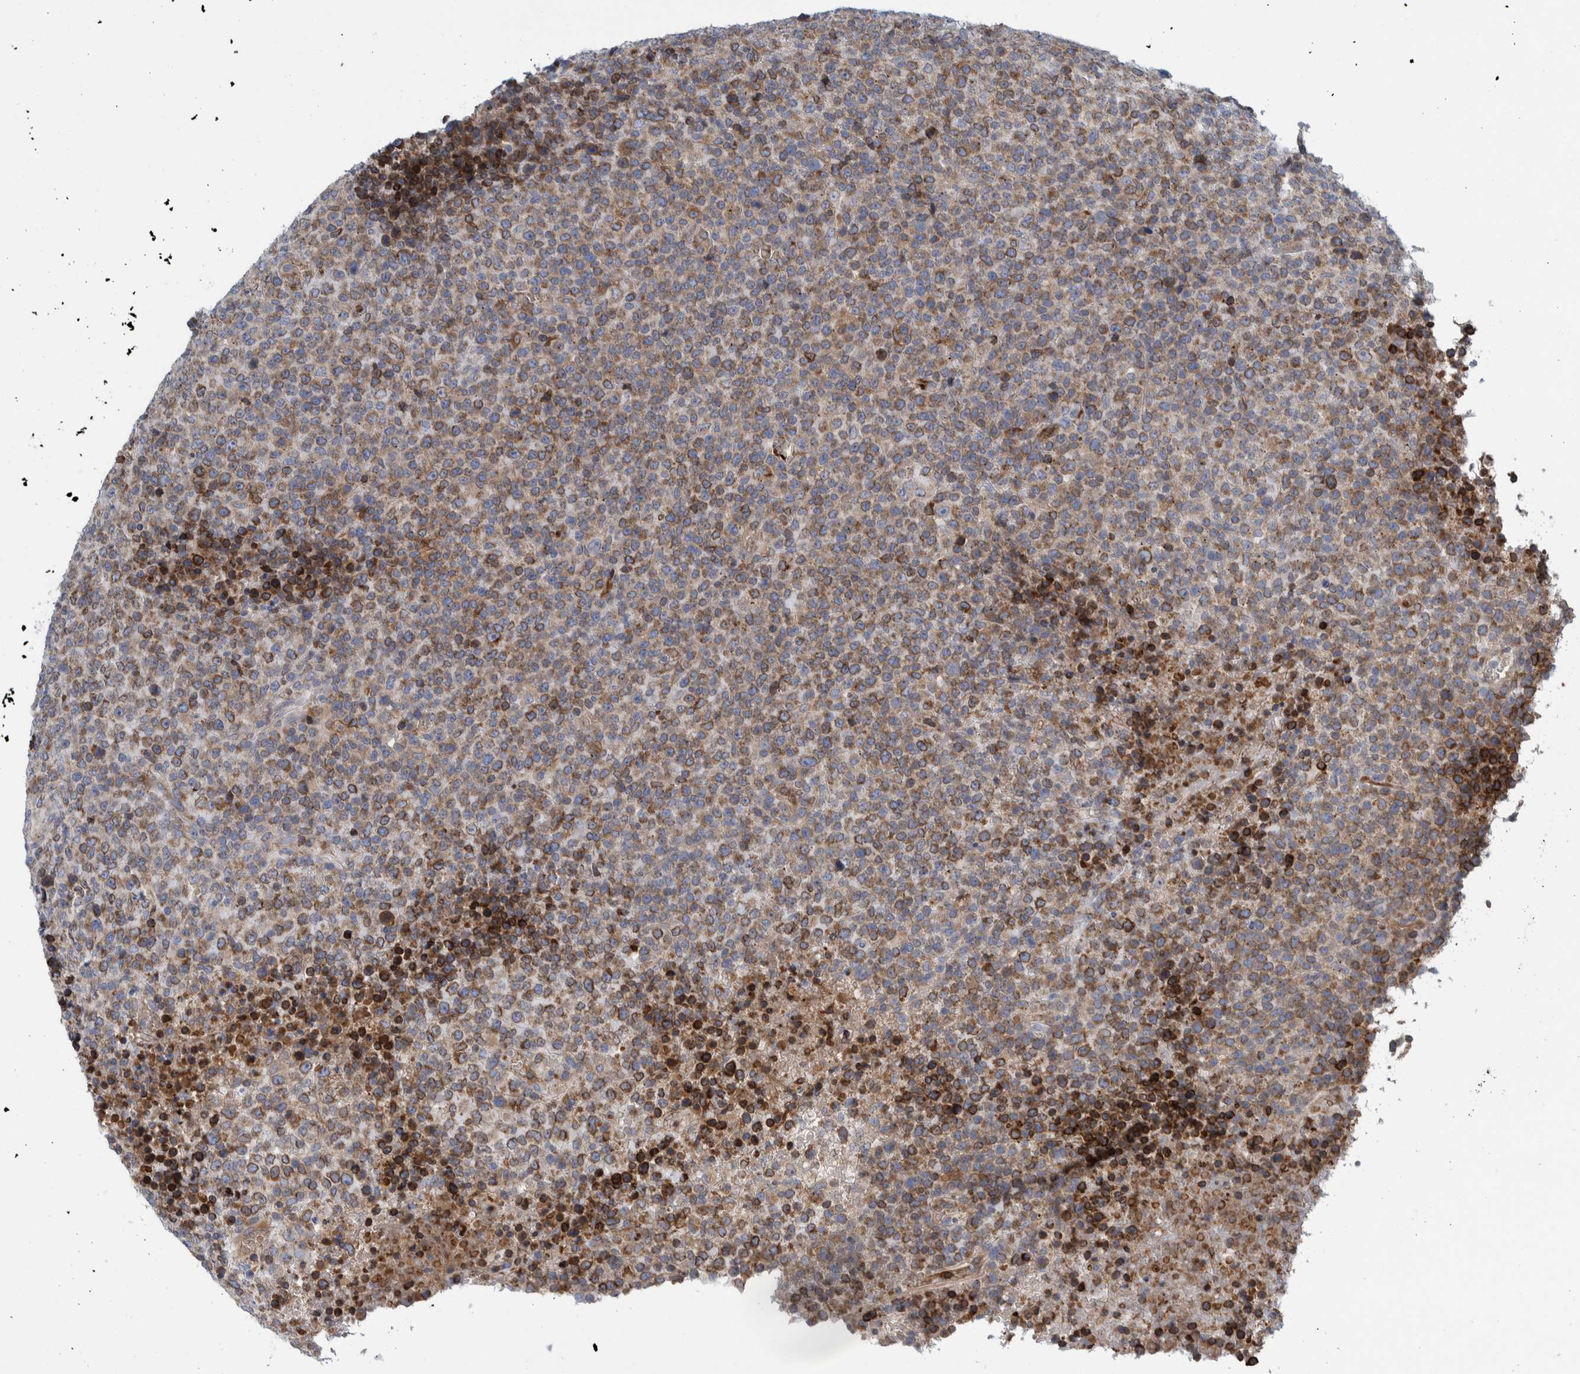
{"staining": {"intensity": "weak", "quantity": "25%-75%", "location": "cytoplasmic/membranous"}, "tissue": "lymphoma", "cell_type": "Tumor cells", "image_type": "cancer", "snomed": [{"axis": "morphology", "description": "Malignant lymphoma, non-Hodgkin's type, High grade"}, {"axis": "topography", "description": "Lymph node"}], "caption": "Lymphoma was stained to show a protein in brown. There is low levels of weak cytoplasmic/membranous positivity in approximately 25%-75% of tumor cells. (IHC, brightfield microscopy, high magnification).", "gene": "THEM6", "patient": {"sex": "male", "age": 13}}